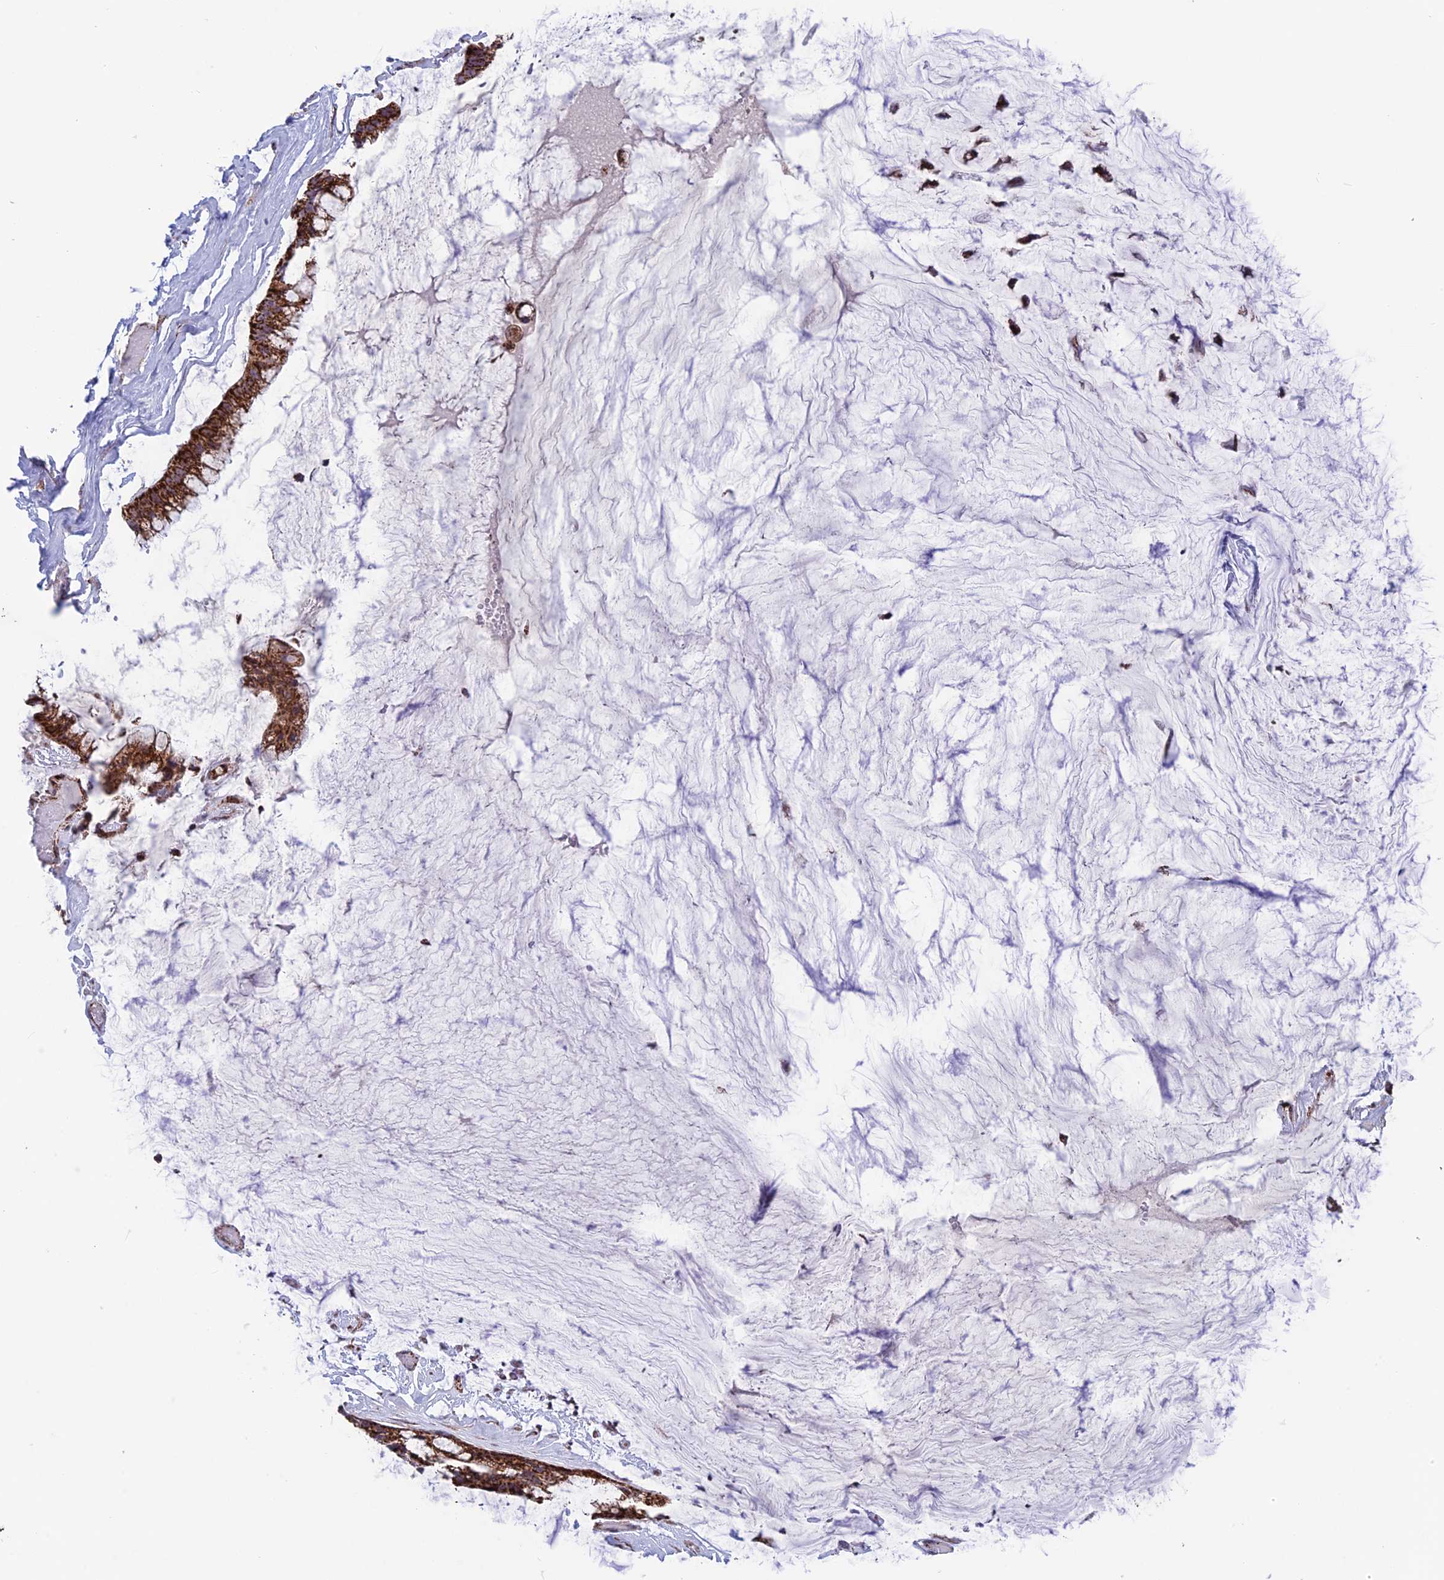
{"staining": {"intensity": "strong", "quantity": ">75%", "location": "cytoplasmic/membranous"}, "tissue": "ovarian cancer", "cell_type": "Tumor cells", "image_type": "cancer", "snomed": [{"axis": "morphology", "description": "Cystadenocarcinoma, mucinous, NOS"}, {"axis": "topography", "description": "Ovary"}], "caption": "Human mucinous cystadenocarcinoma (ovarian) stained with a protein marker demonstrates strong staining in tumor cells.", "gene": "MRPS18B", "patient": {"sex": "female", "age": 39}}